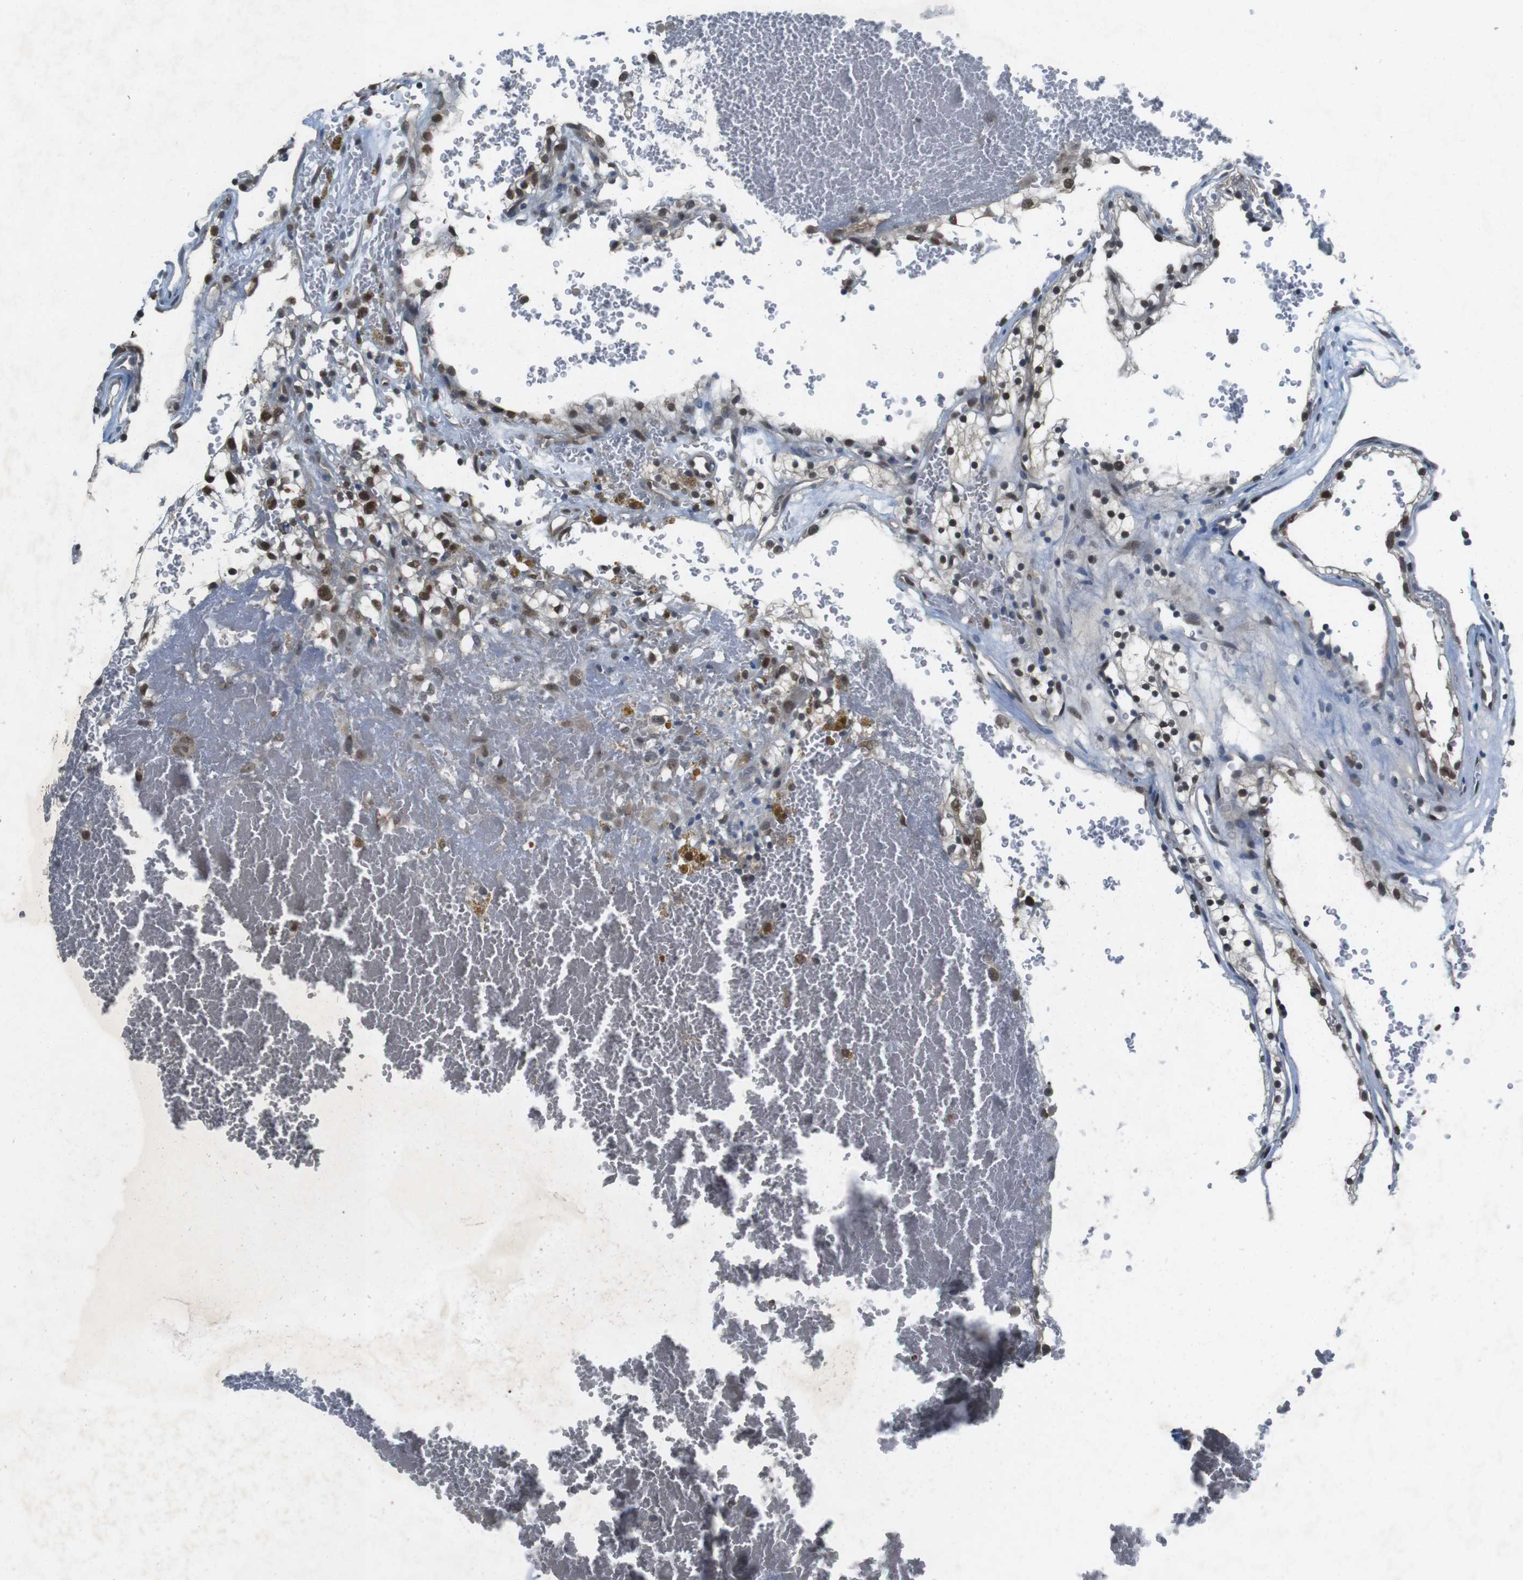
{"staining": {"intensity": "strong", "quantity": ">75%", "location": "nuclear"}, "tissue": "renal cancer", "cell_type": "Tumor cells", "image_type": "cancer", "snomed": [{"axis": "morphology", "description": "Adenocarcinoma, NOS"}, {"axis": "topography", "description": "Kidney"}], "caption": "IHC of human renal cancer reveals high levels of strong nuclear expression in about >75% of tumor cells.", "gene": "MAPKAPK5", "patient": {"sex": "female", "age": 41}}